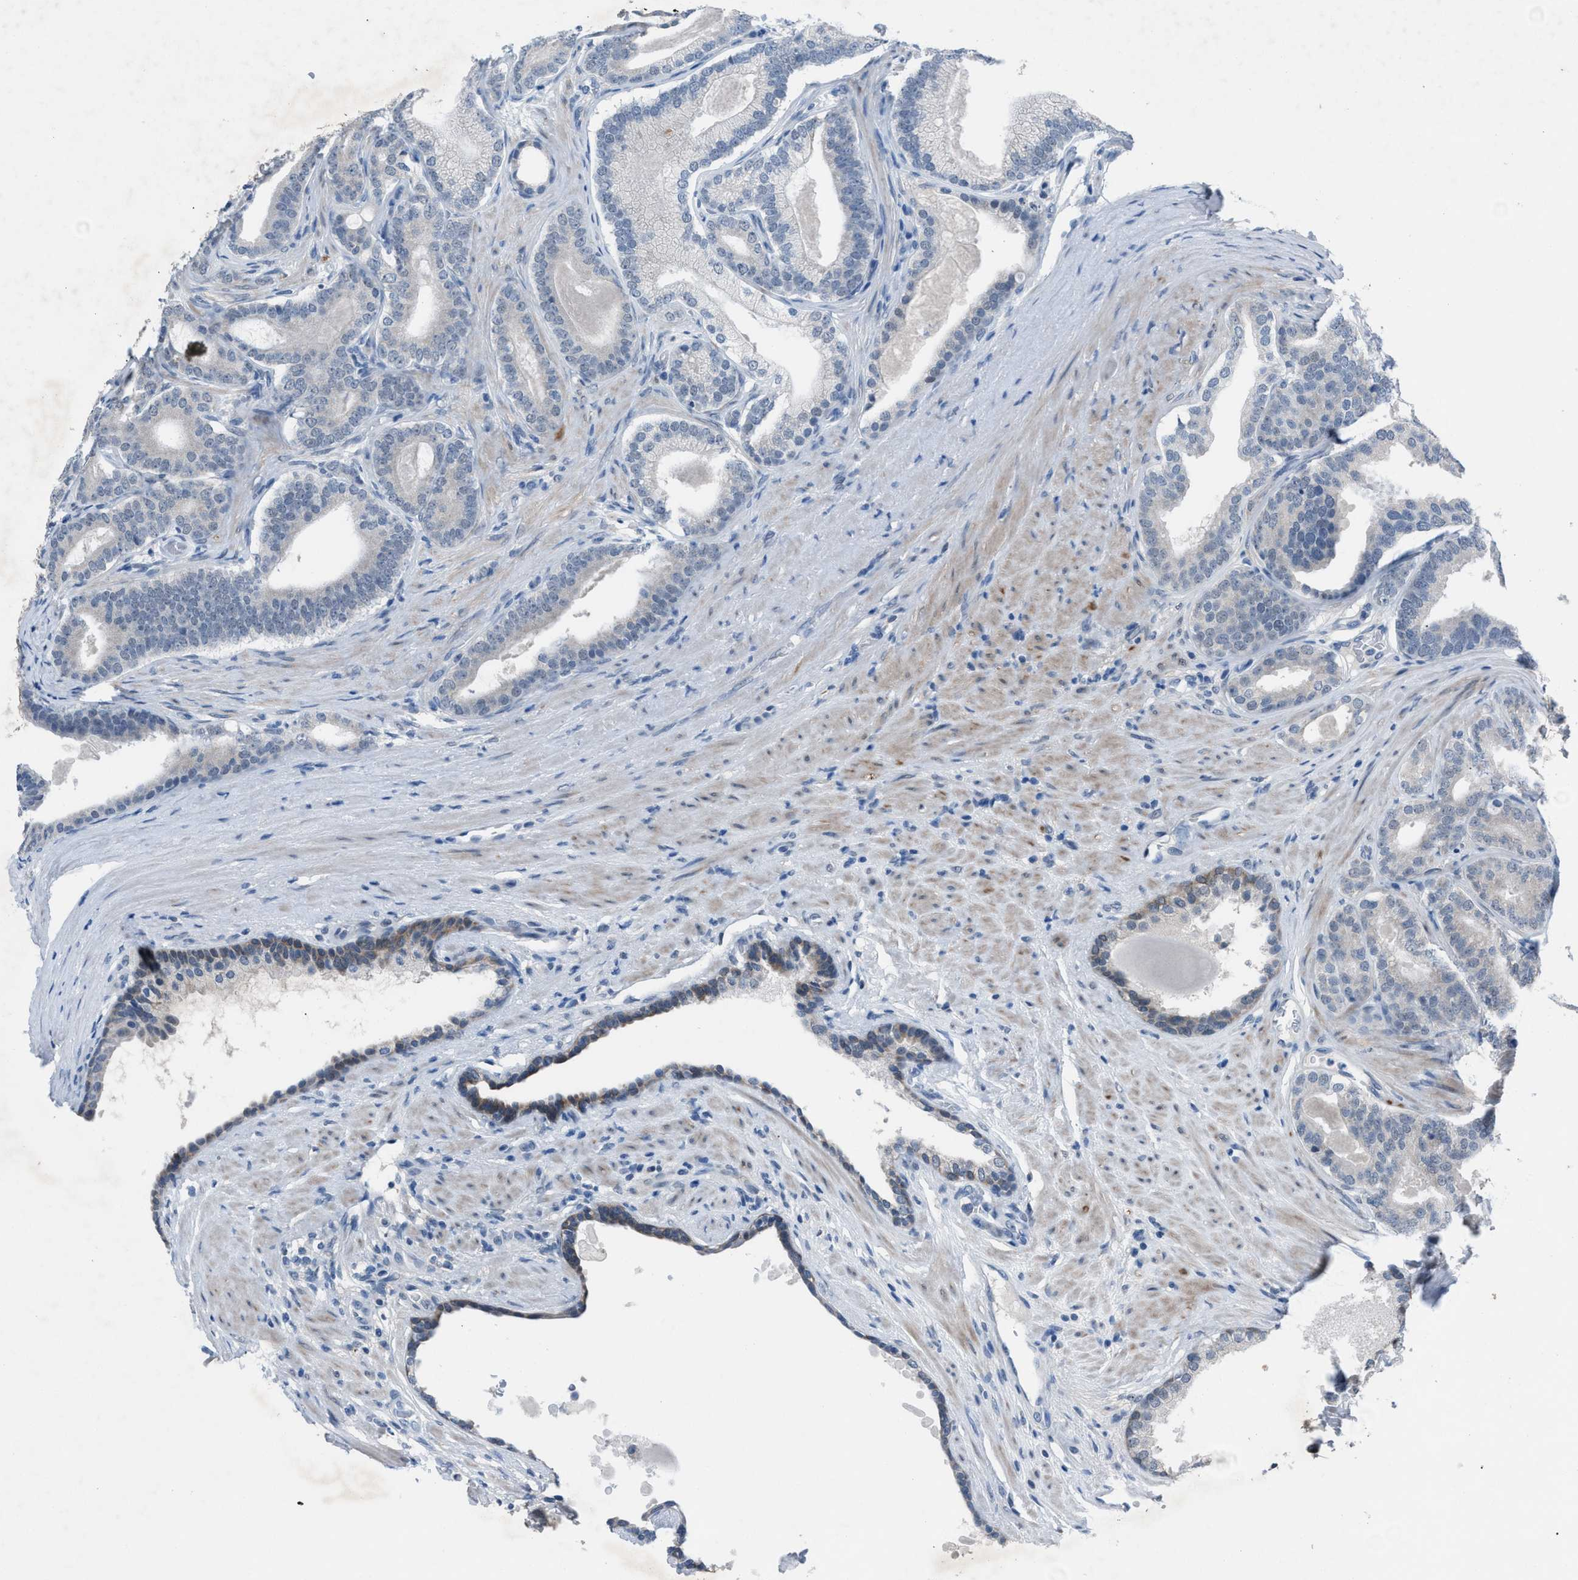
{"staining": {"intensity": "negative", "quantity": "none", "location": "none"}, "tissue": "prostate cancer", "cell_type": "Tumor cells", "image_type": "cancer", "snomed": [{"axis": "morphology", "description": "Adenocarcinoma, High grade"}, {"axis": "topography", "description": "Prostate"}], "caption": "Tumor cells are negative for brown protein staining in prostate cancer (adenocarcinoma (high-grade)).", "gene": "ANAPC11", "patient": {"sex": "male", "age": 60}}